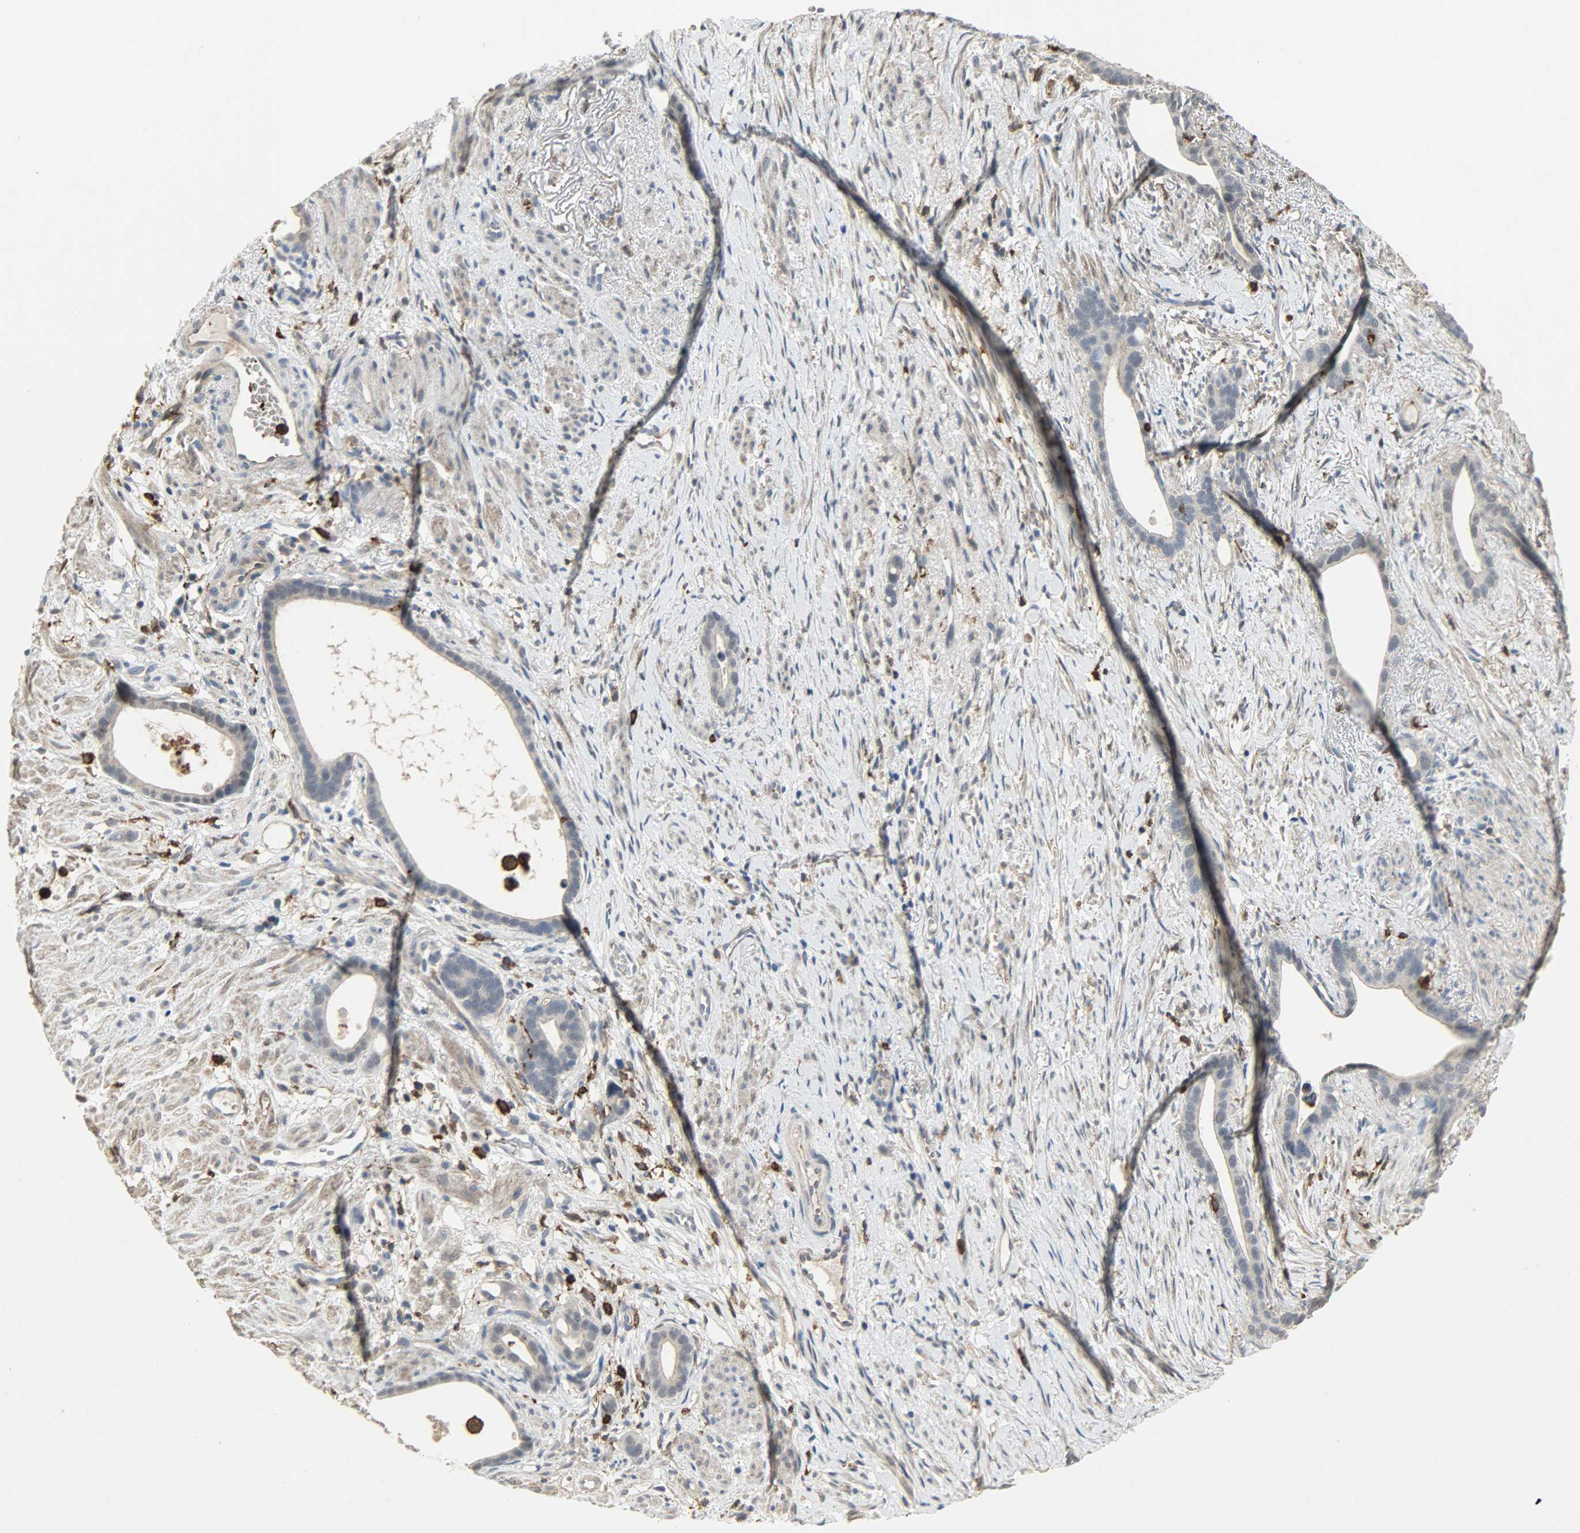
{"staining": {"intensity": "weak", "quantity": "<25%", "location": "cytoplasmic/membranous"}, "tissue": "stomach cancer", "cell_type": "Tumor cells", "image_type": "cancer", "snomed": [{"axis": "morphology", "description": "Adenocarcinoma, NOS"}, {"axis": "topography", "description": "Stomach"}], "caption": "Tumor cells show no significant positivity in stomach cancer (adenocarcinoma).", "gene": "SKAP2", "patient": {"sex": "female", "age": 75}}